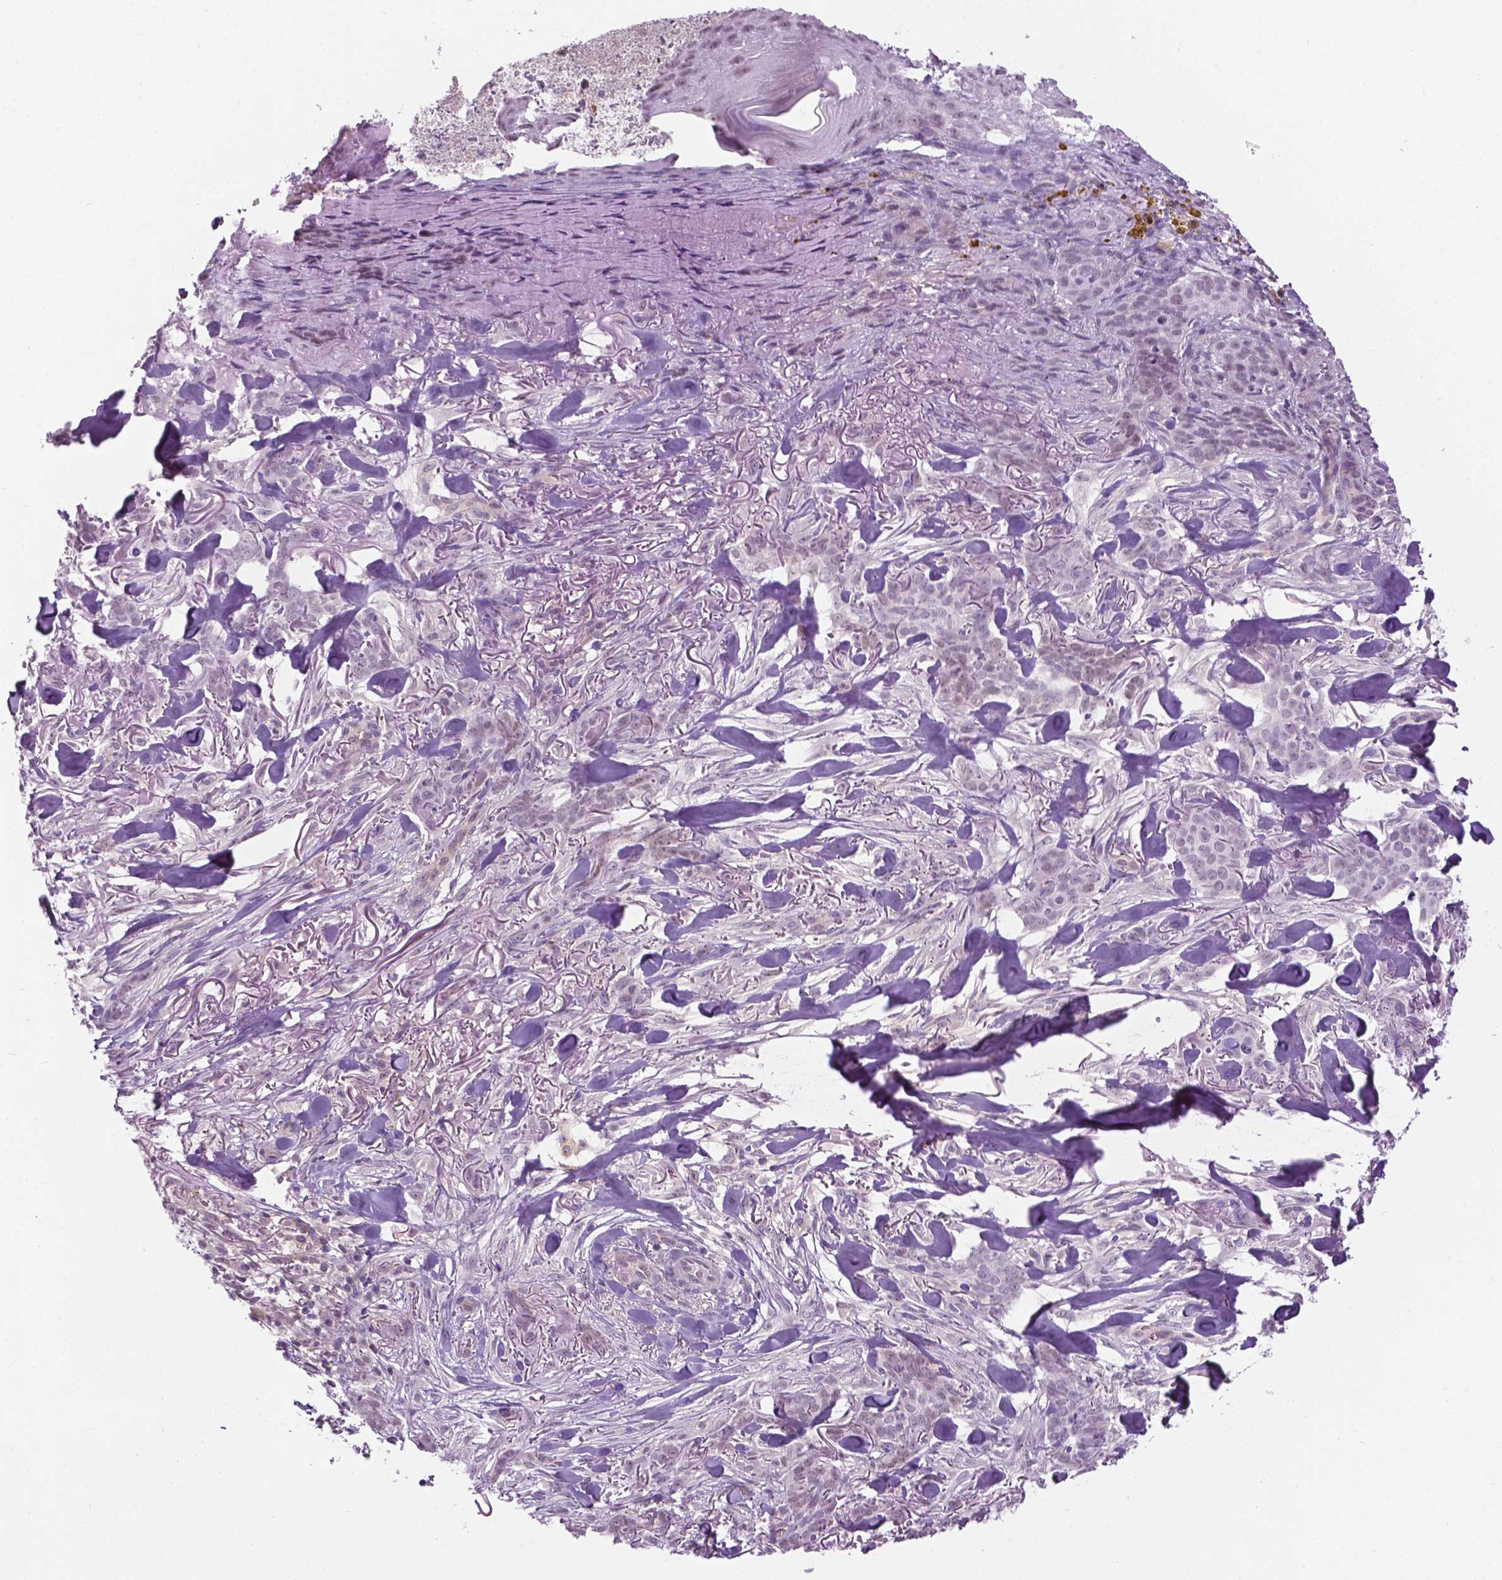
{"staining": {"intensity": "weak", "quantity": "25%-75%", "location": "nuclear"}, "tissue": "skin cancer", "cell_type": "Tumor cells", "image_type": "cancer", "snomed": [{"axis": "morphology", "description": "Basal cell carcinoma"}, {"axis": "topography", "description": "Skin"}], "caption": "Basal cell carcinoma (skin) tissue displays weak nuclear expression in about 25%-75% of tumor cells, visualized by immunohistochemistry. The staining was performed using DAB, with brown indicating positive protein expression. Nuclei are stained blue with hematoxylin.", "gene": "DENND4A", "patient": {"sex": "female", "age": 61}}